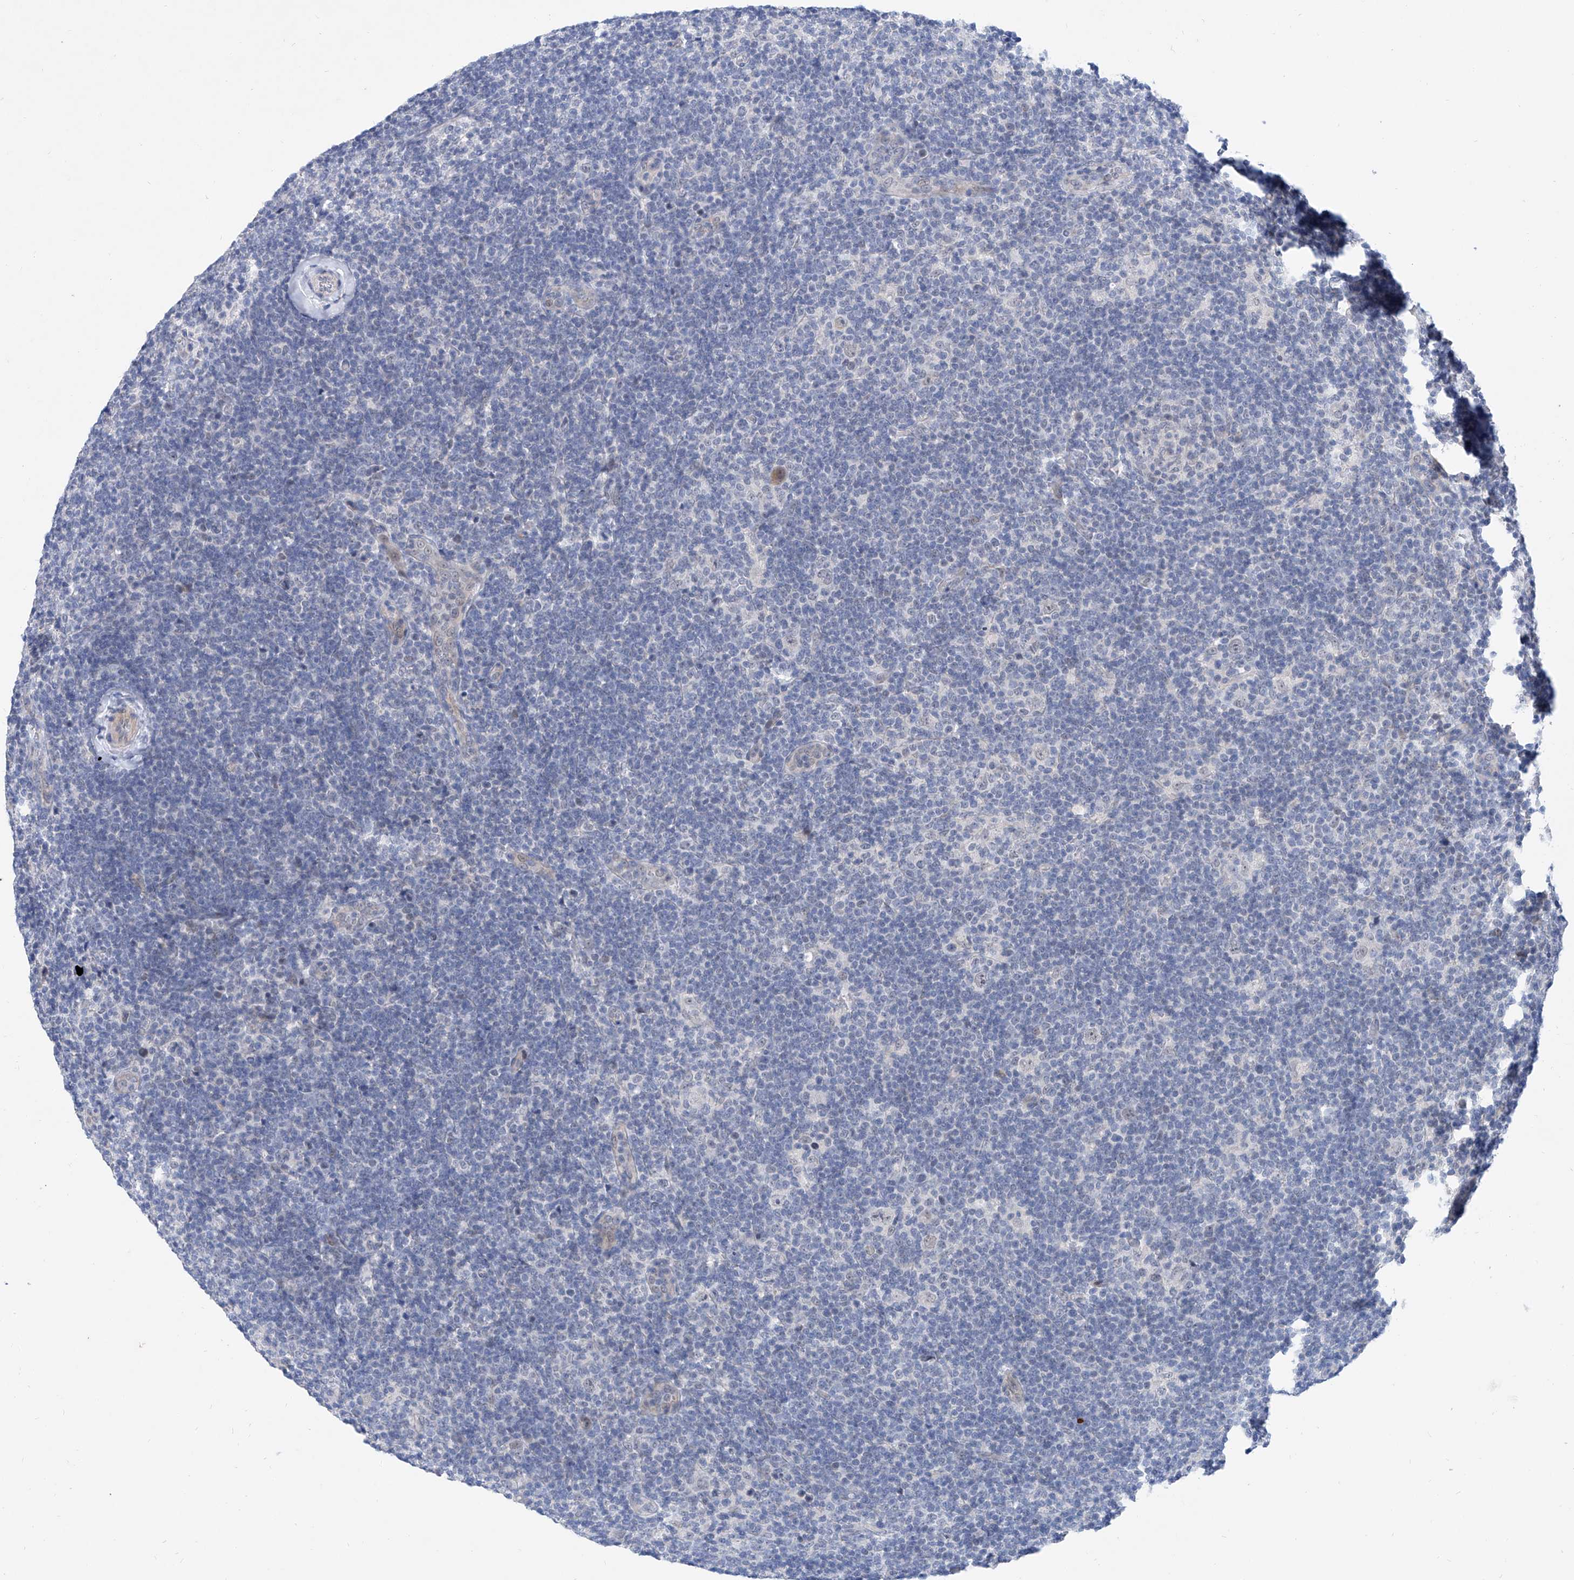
{"staining": {"intensity": "negative", "quantity": "none", "location": "none"}, "tissue": "lymphoma", "cell_type": "Tumor cells", "image_type": "cancer", "snomed": [{"axis": "morphology", "description": "Hodgkin's disease, NOS"}, {"axis": "topography", "description": "Lymph node"}], "caption": "This photomicrograph is of Hodgkin's disease stained with immunohistochemistry to label a protein in brown with the nuclei are counter-stained blue. There is no staining in tumor cells.", "gene": "BPTF", "patient": {"sex": "female", "age": 57}}